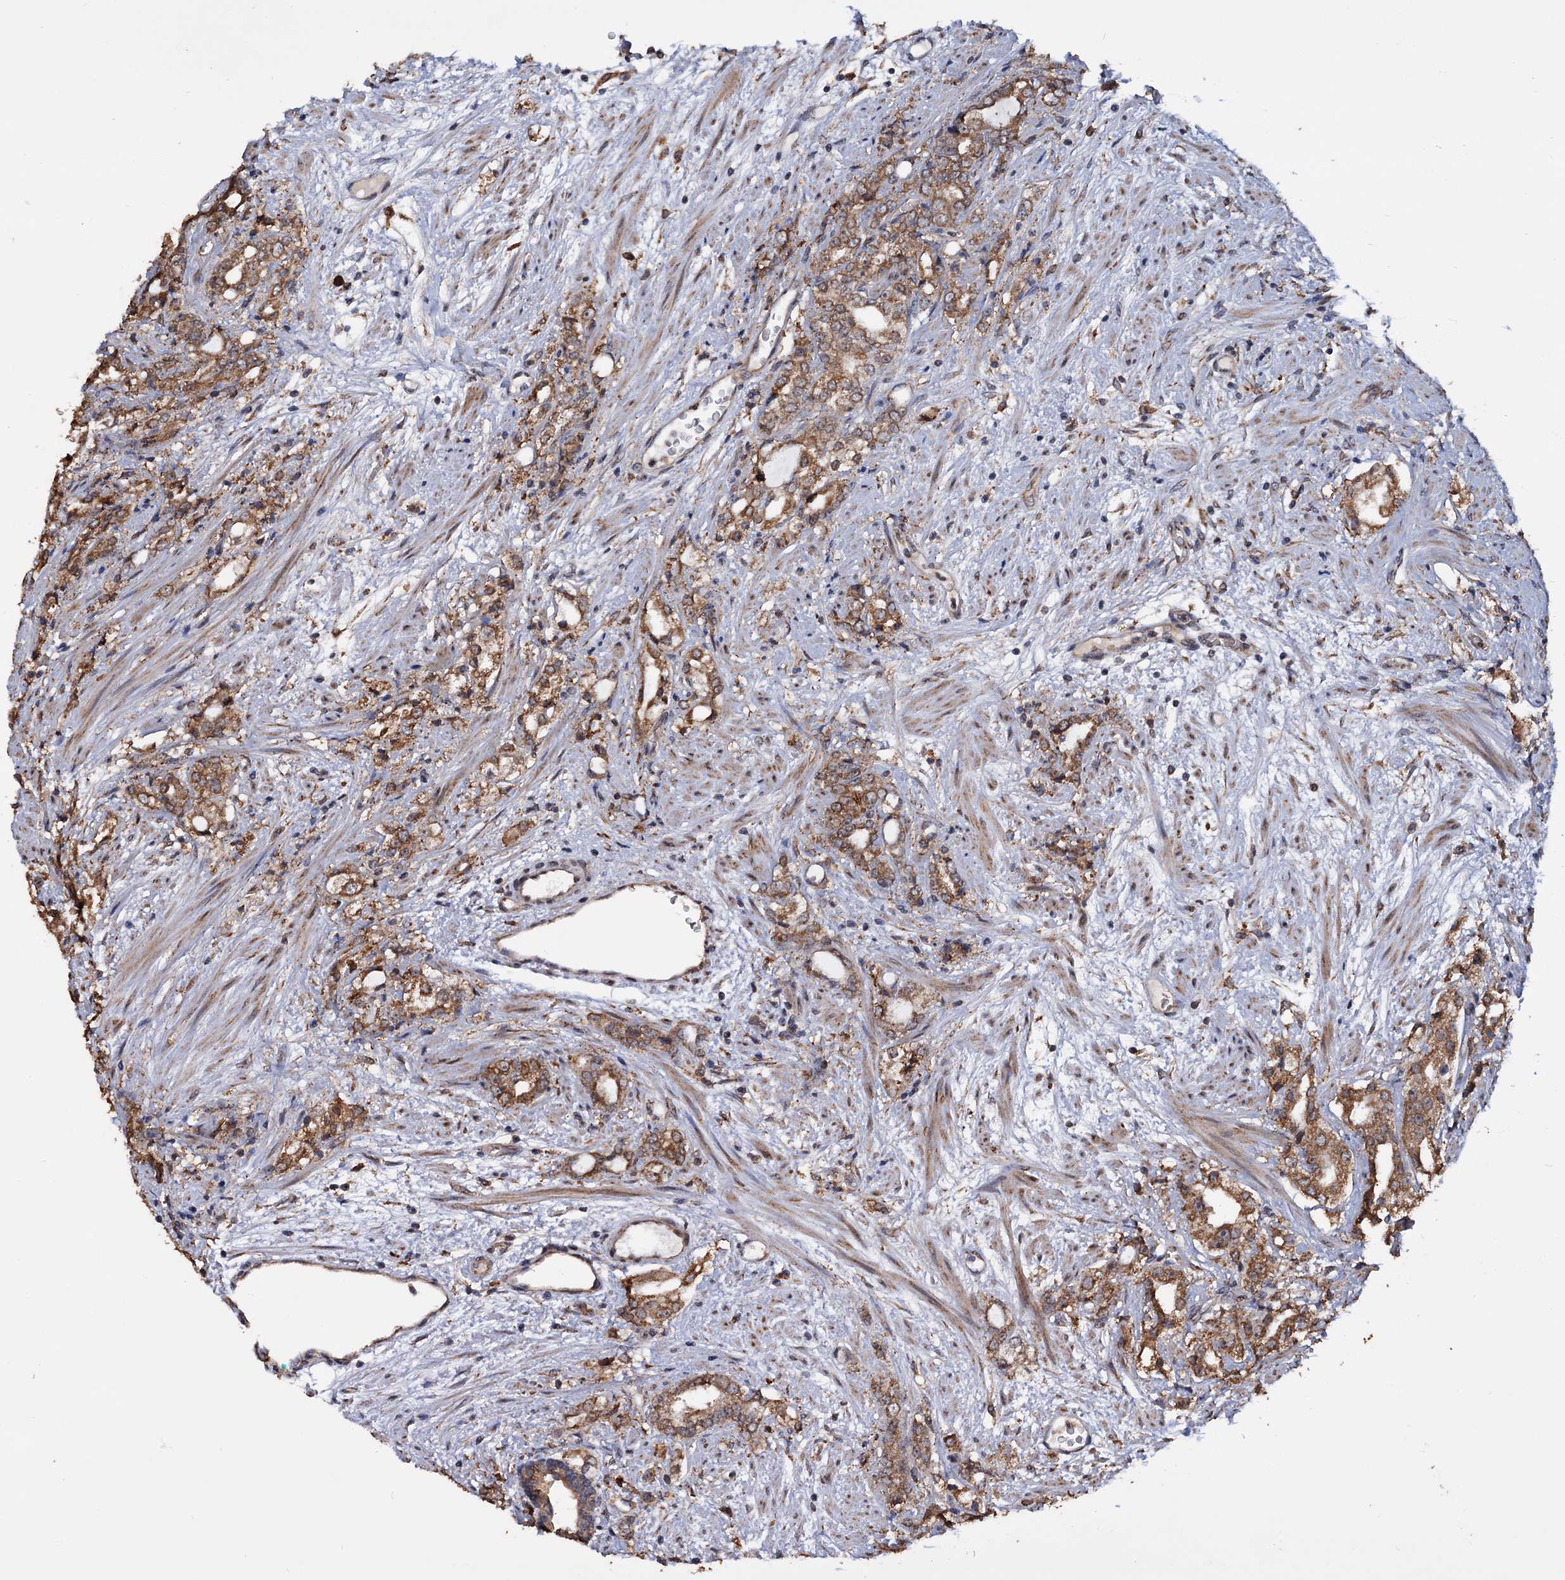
{"staining": {"intensity": "moderate", "quantity": ">75%", "location": "cytoplasmic/membranous"}, "tissue": "prostate cancer", "cell_type": "Tumor cells", "image_type": "cancer", "snomed": [{"axis": "morphology", "description": "Adenocarcinoma, High grade"}, {"axis": "topography", "description": "Prostate"}], "caption": "Immunohistochemical staining of prostate high-grade adenocarcinoma demonstrates medium levels of moderate cytoplasmic/membranous staining in approximately >75% of tumor cells. The protein of interest is stained brown, and the nuclei are stained in blue (DAB IHC with brightfield microscopy, high magnification).", "gene": "TBC1D12", "patient": {"sex": "male", "age": 64}}